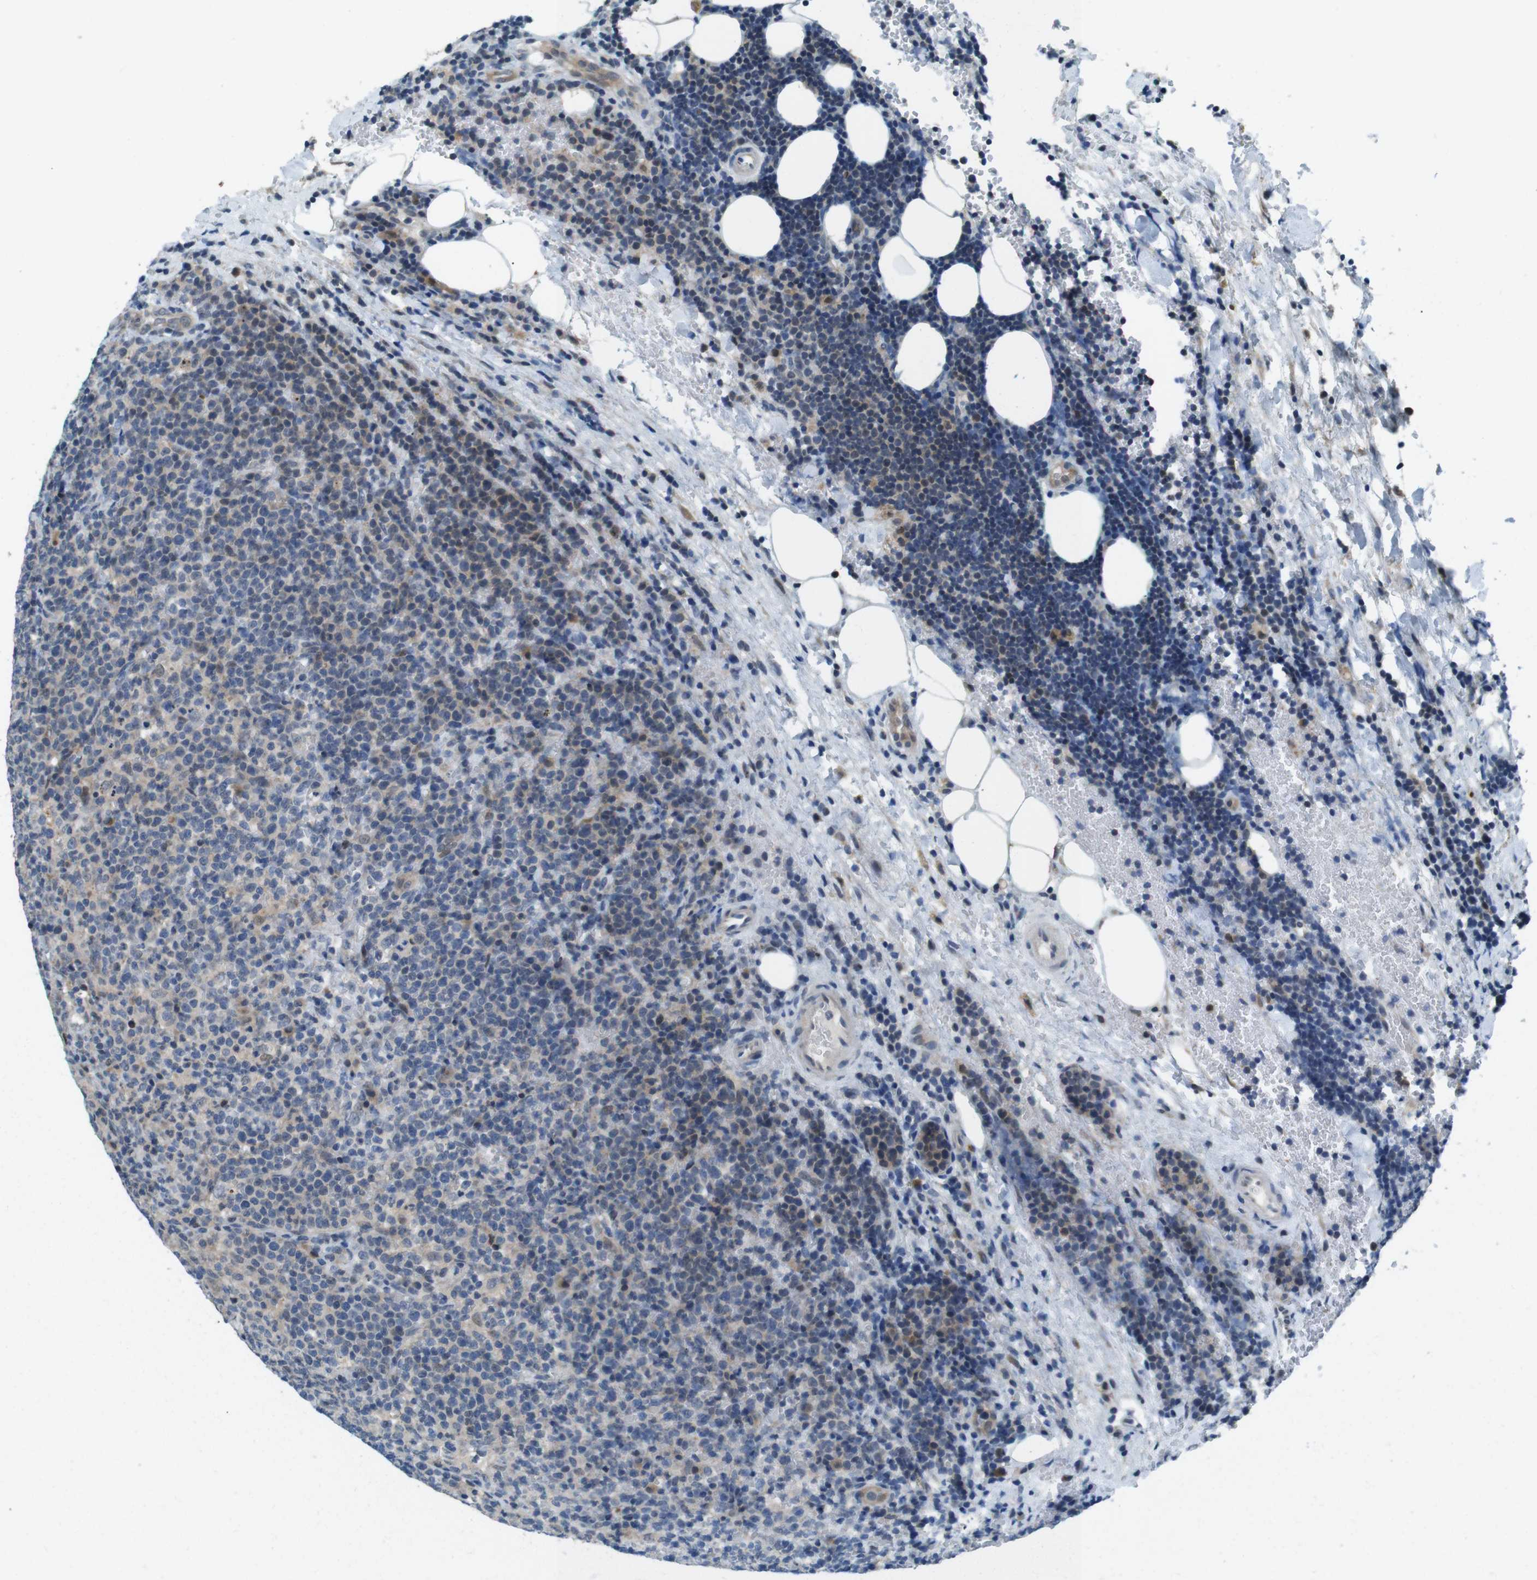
{"staining": {"intensity": "weak", "quantity": "25%-75%", "location": "cytoplasmic/membranous"}, "tissue": "lymphoma", "cell_type": "Tumor cells", "image_type": "cancer", "snomed": [{"axis": "morphology", "description": "Malignant lymphoma, non-Hodgkin's type, High grade"}, {"axis": "topography", "description": "Lymph node"}], "caption": "Immunohistochemical staining of lymphoma demonstrates low levels of weak cytoplasmic/membranous positivity in about 25%-75% of tumor cells.", "gene": "LRP5", "patient": {"sex": "male", "age": 61}}